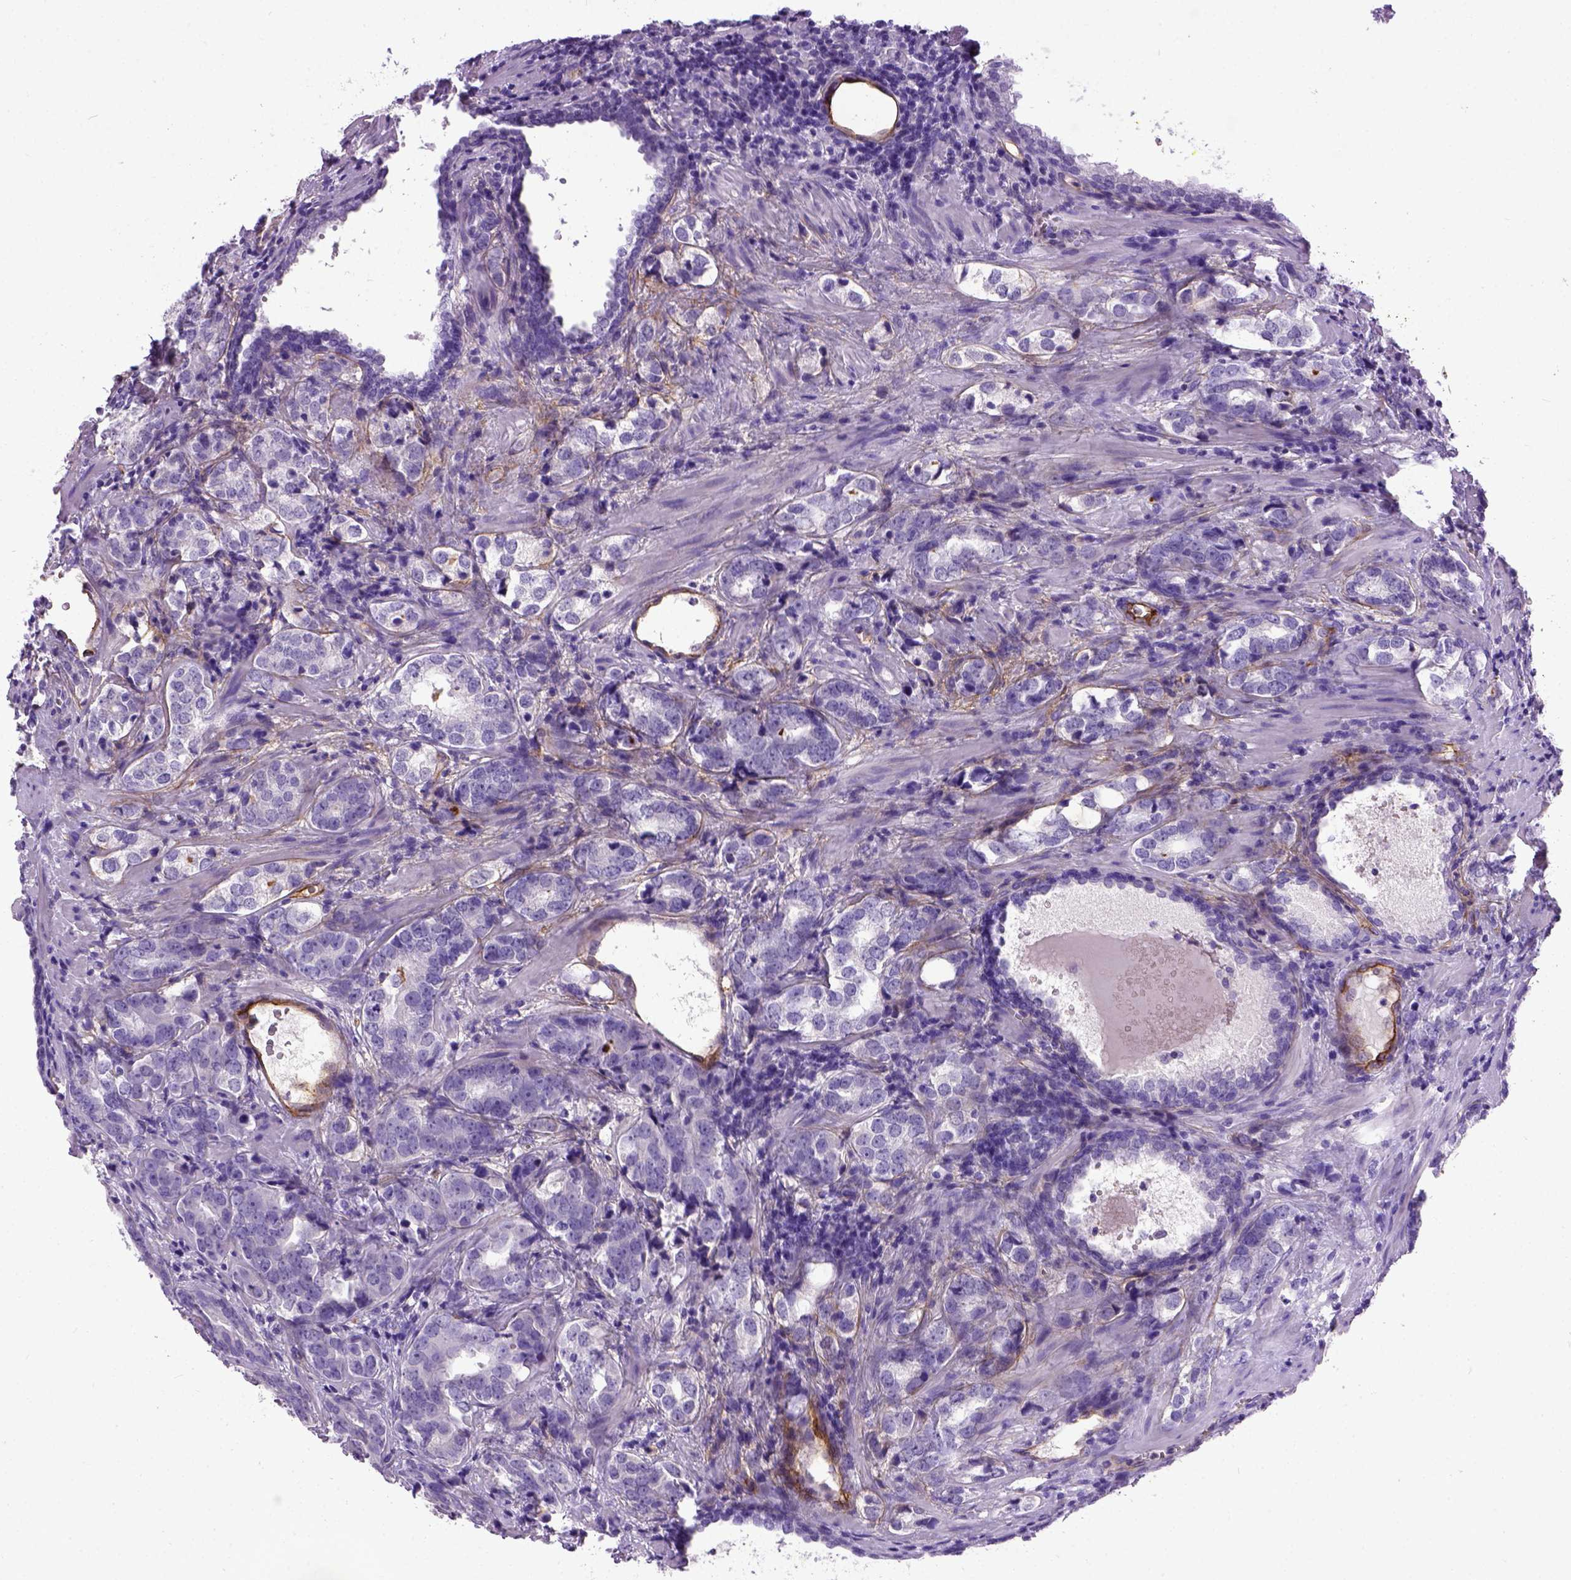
{"staining": {"intensity": "negative", "quantity": "none", "location": "none"}, "tissue": "prostate cancer", "cell_type": "Tumor cells", "image_type": "cancer", "snomed": [{"axis": "morphology", "description": "Adenocarcinoma, NOS"}, {"axis": "topography", "description": "Prostate and seminal vesicle, NOS"}], "caption": "There is no significant expression in tumor cells of prostate cancer (adenocarcinoma). The staining was performed using DAB (3,3'-diaminobenzidine) to visualize the protein expression in brown, while the nuclei were stained in blue with hematoxylin (Magnification: 20x).", "gene": "ENG", "patient": {"sex": "male", "age": 63}}